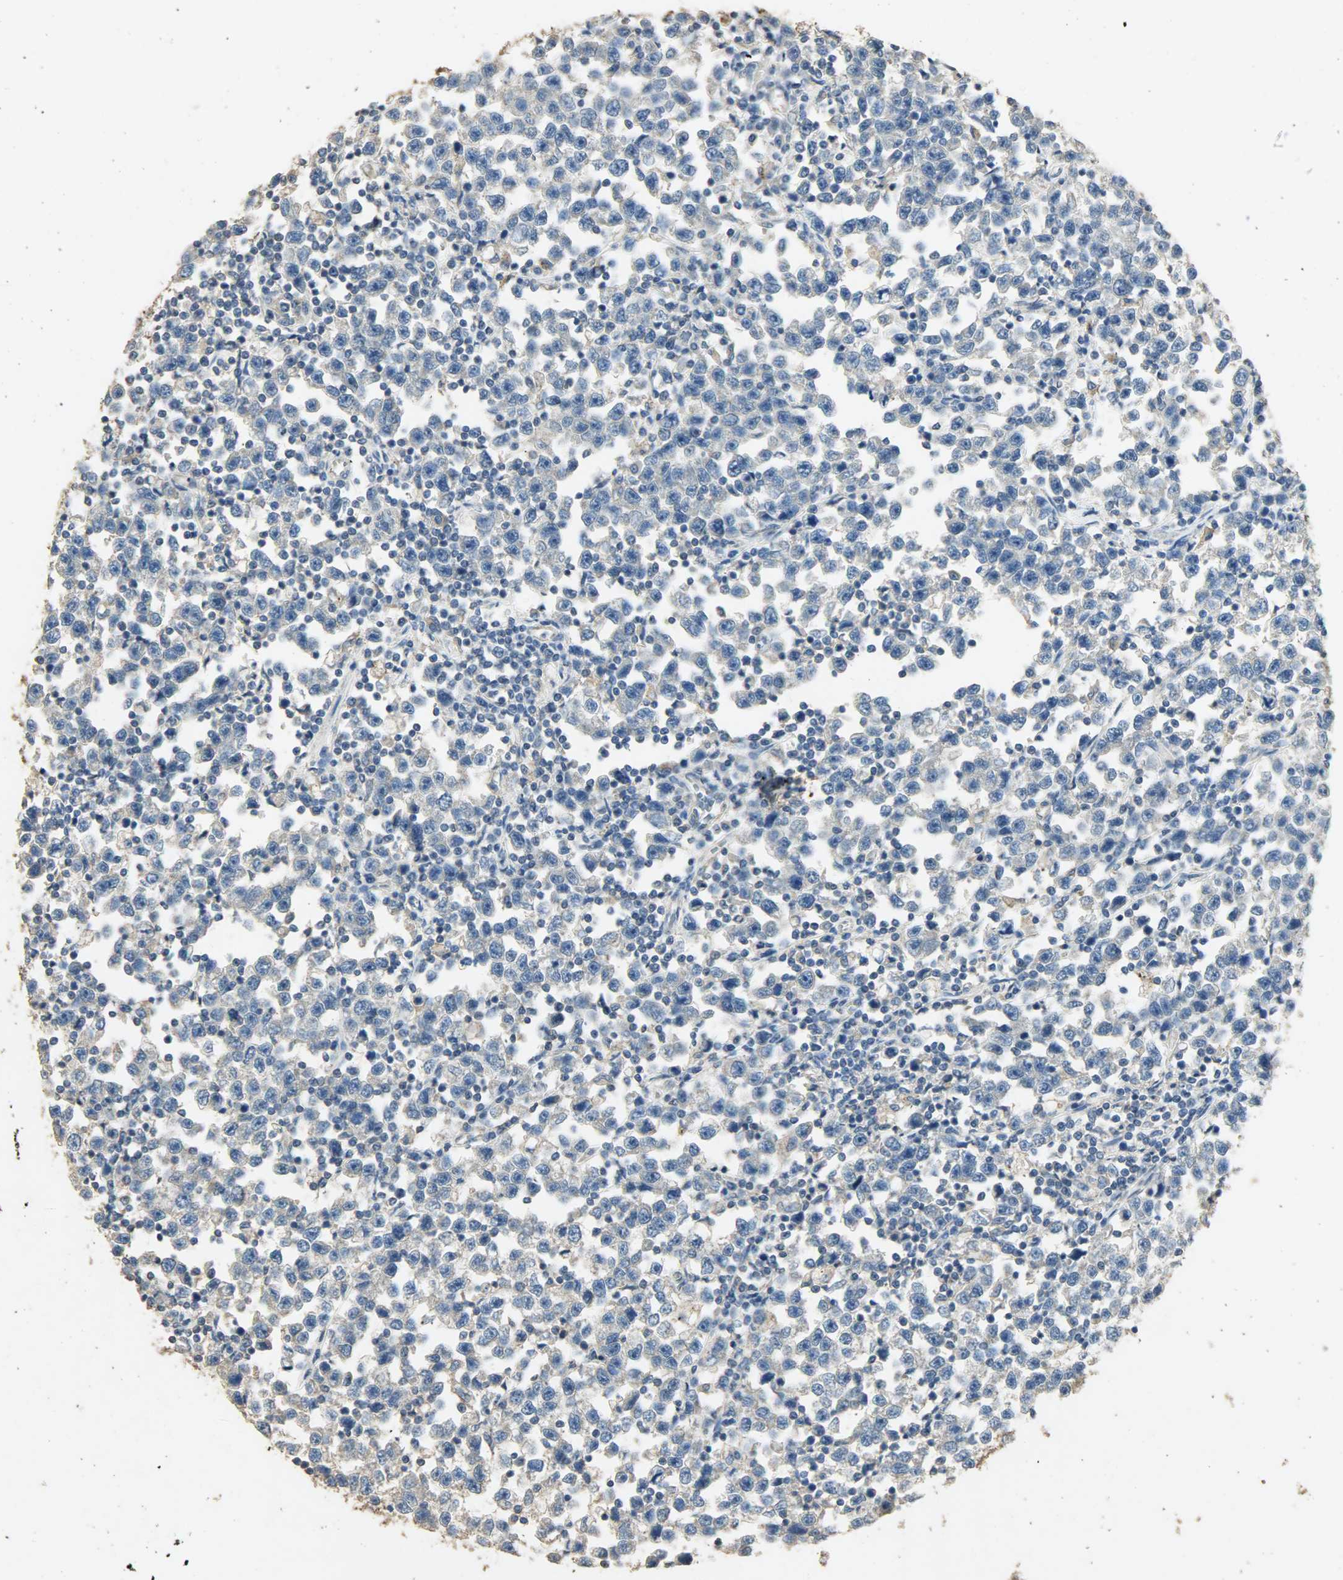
{"staining": {"intensity": "weak", "quantity": "<25%", "location": "cytoplasmic/membranous"}, "tissue": "testis cancer", "cell_type": "Tumor cells", "image_type": "cancer", "snomed": [{"axis": "morphology", "description": "Seminoma, NOS"}, {"axis": "topography", "description": "Testis"}], "caption": "Micrograph shows no significant protein expression in tumor cells of testis cancer. (DAB (3,3'-diaminobenzidine) immunohistochemistry (IHC) with hematoxylin counter stain).", "gene": "ASB9", "patient": {"sex": "male", "age": 43}}